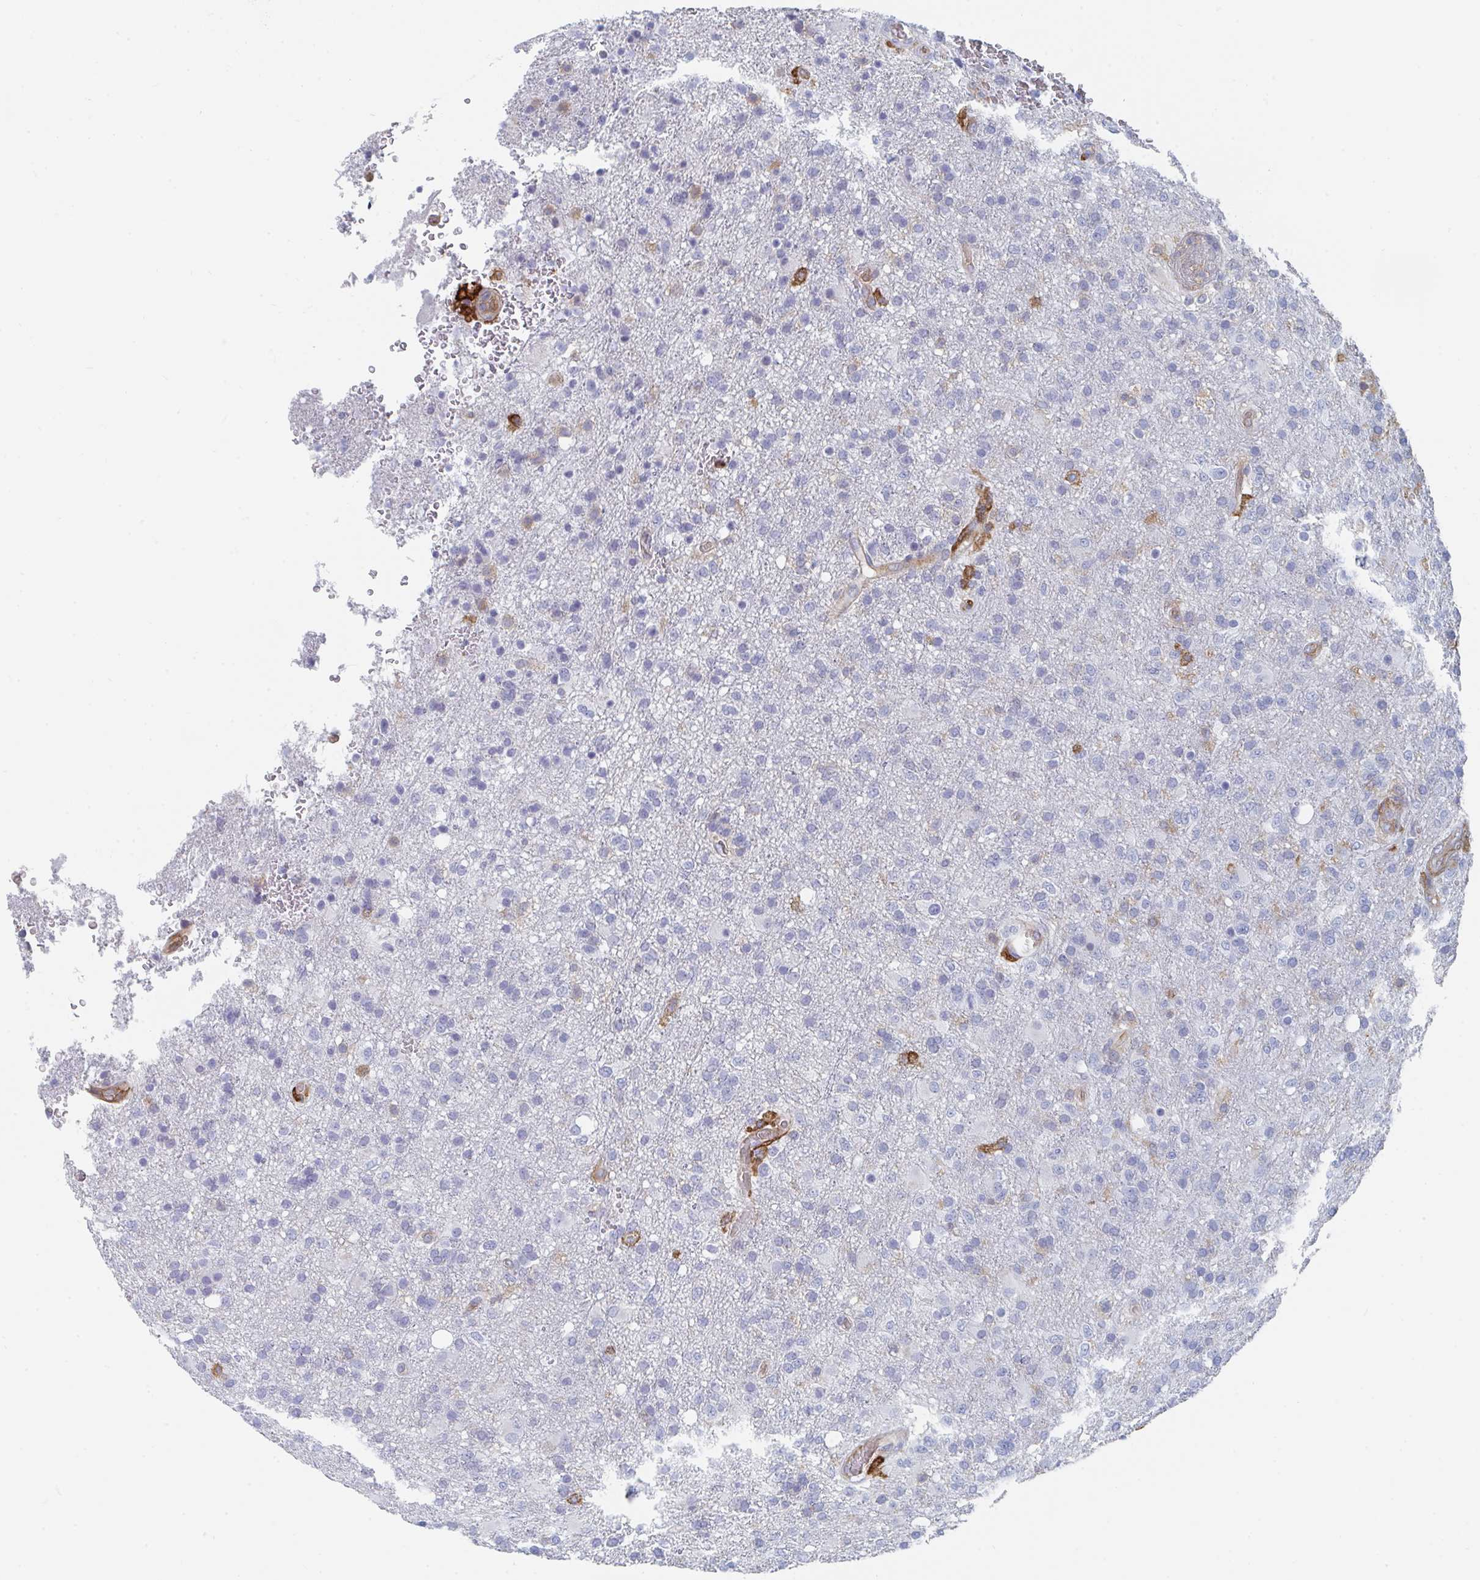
{"staining": {"intensity": "negative", "quantity": "none", "location": "none"}, "tissue": "glioma", "cell_type": "Tumor cells", "image_type": "cancer", "snomed": [{"axis": "morphology", "description": "Glioma, malignant, High grade"}, {"axis": "topography", "description": "Brain"}], "caption": "The immunohistochemistry image has no significant positivity in tumor cells of glioma tissue.", "gene": "DAB2", "patient": {"sex": "female", "age": 74}}